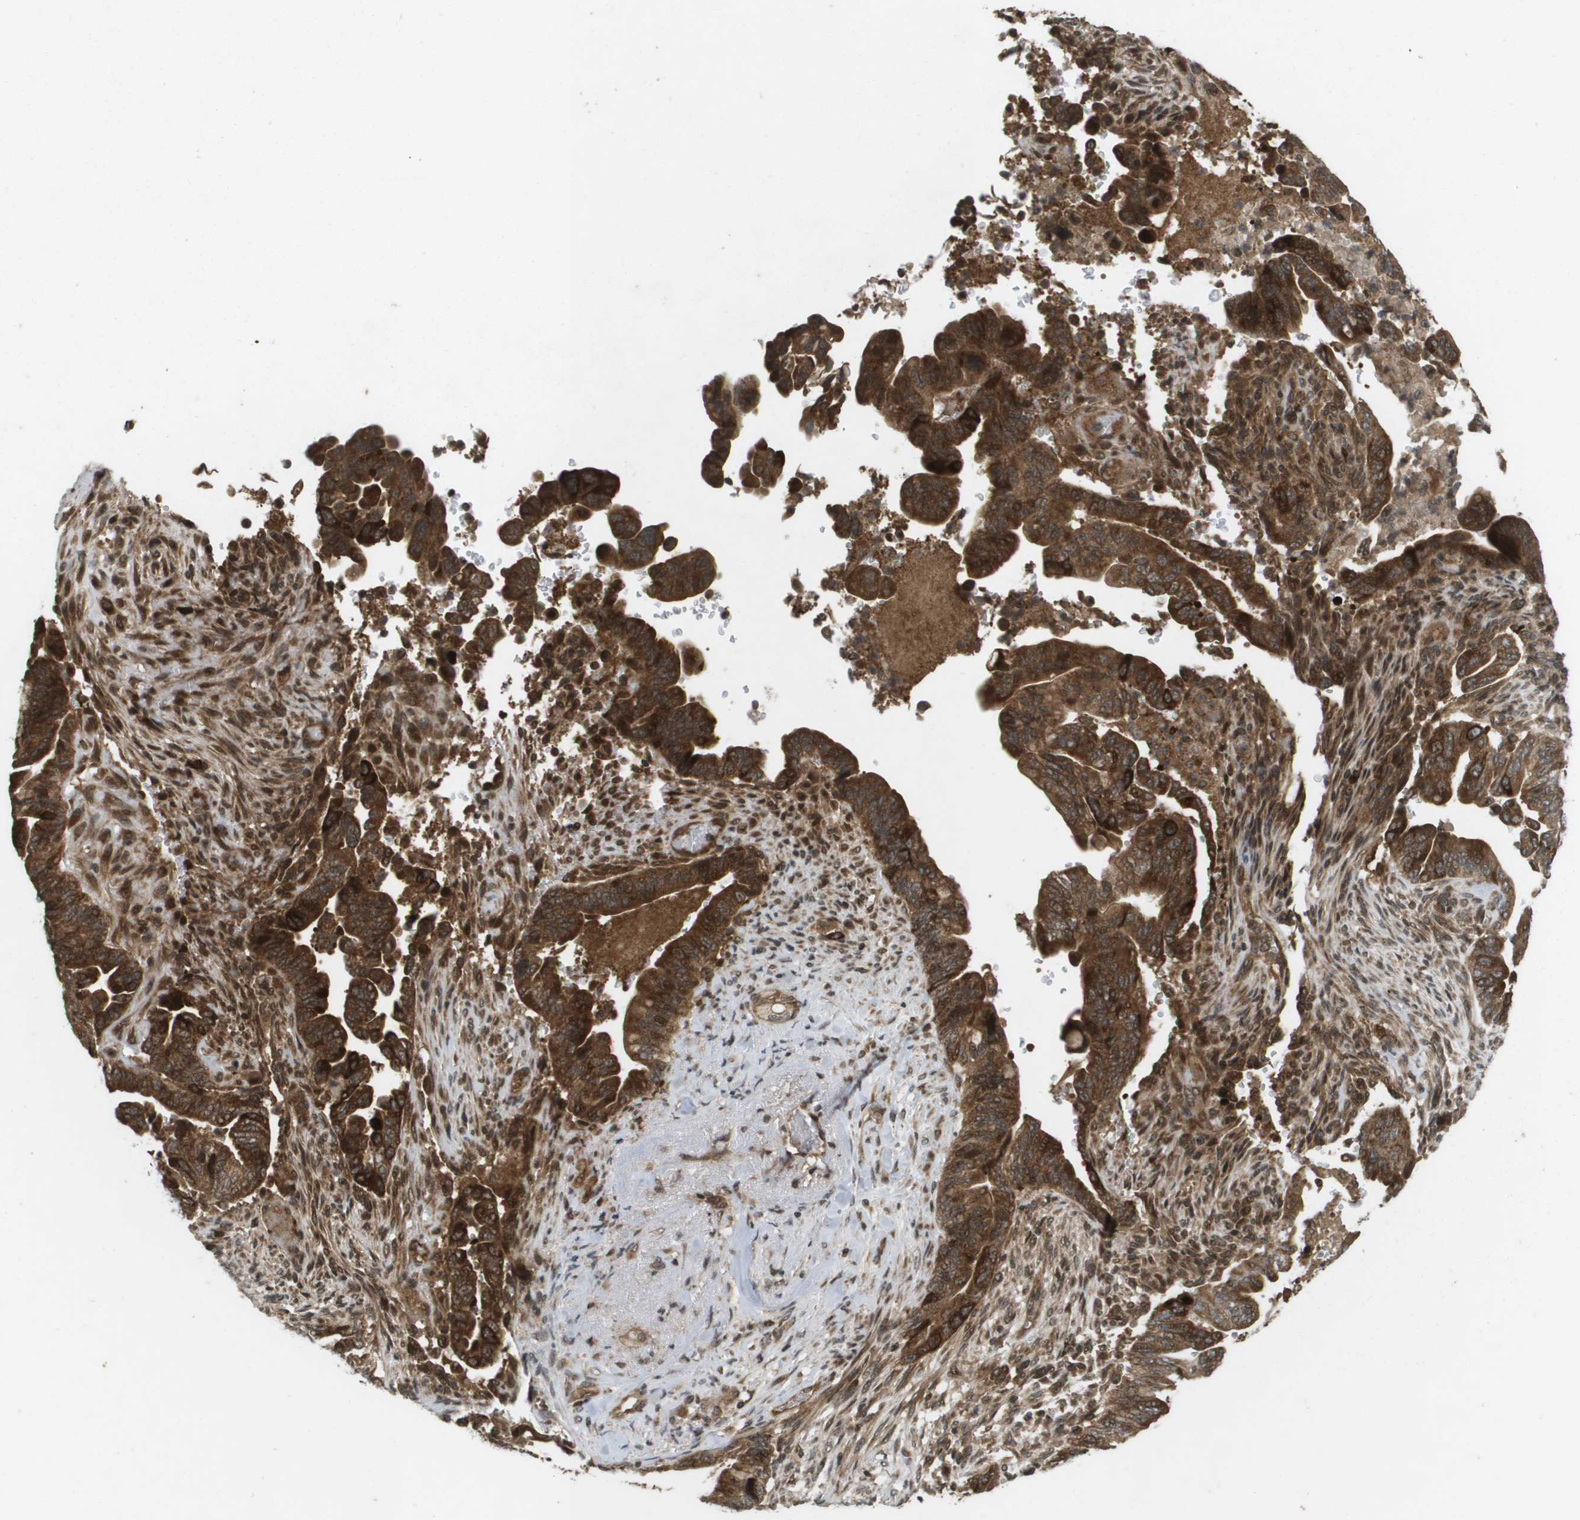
{"staining": {"intensity": "strong", "quantity": ">75%", "location": "cytoplasmic/membranous"}, "tissue": "pancreatic cancer", "cell_type": "Tumor cells", "image_type": "cancer", "snomed": [{"axis": "morphology", "description": "Adenocarcinoma, NOS"}, {"axis": "topography", "description": "Pancreas"}], "caption": "Approximately >75% of tumor cells in human pancreatic cancer (adenocarcinoma) reveal strong cytoplasmic/membranous protein positivity as visualized by brown immunohistochemical staining.", "gene": "KIF11", "patient": {"sex": "male", "age": 70}}